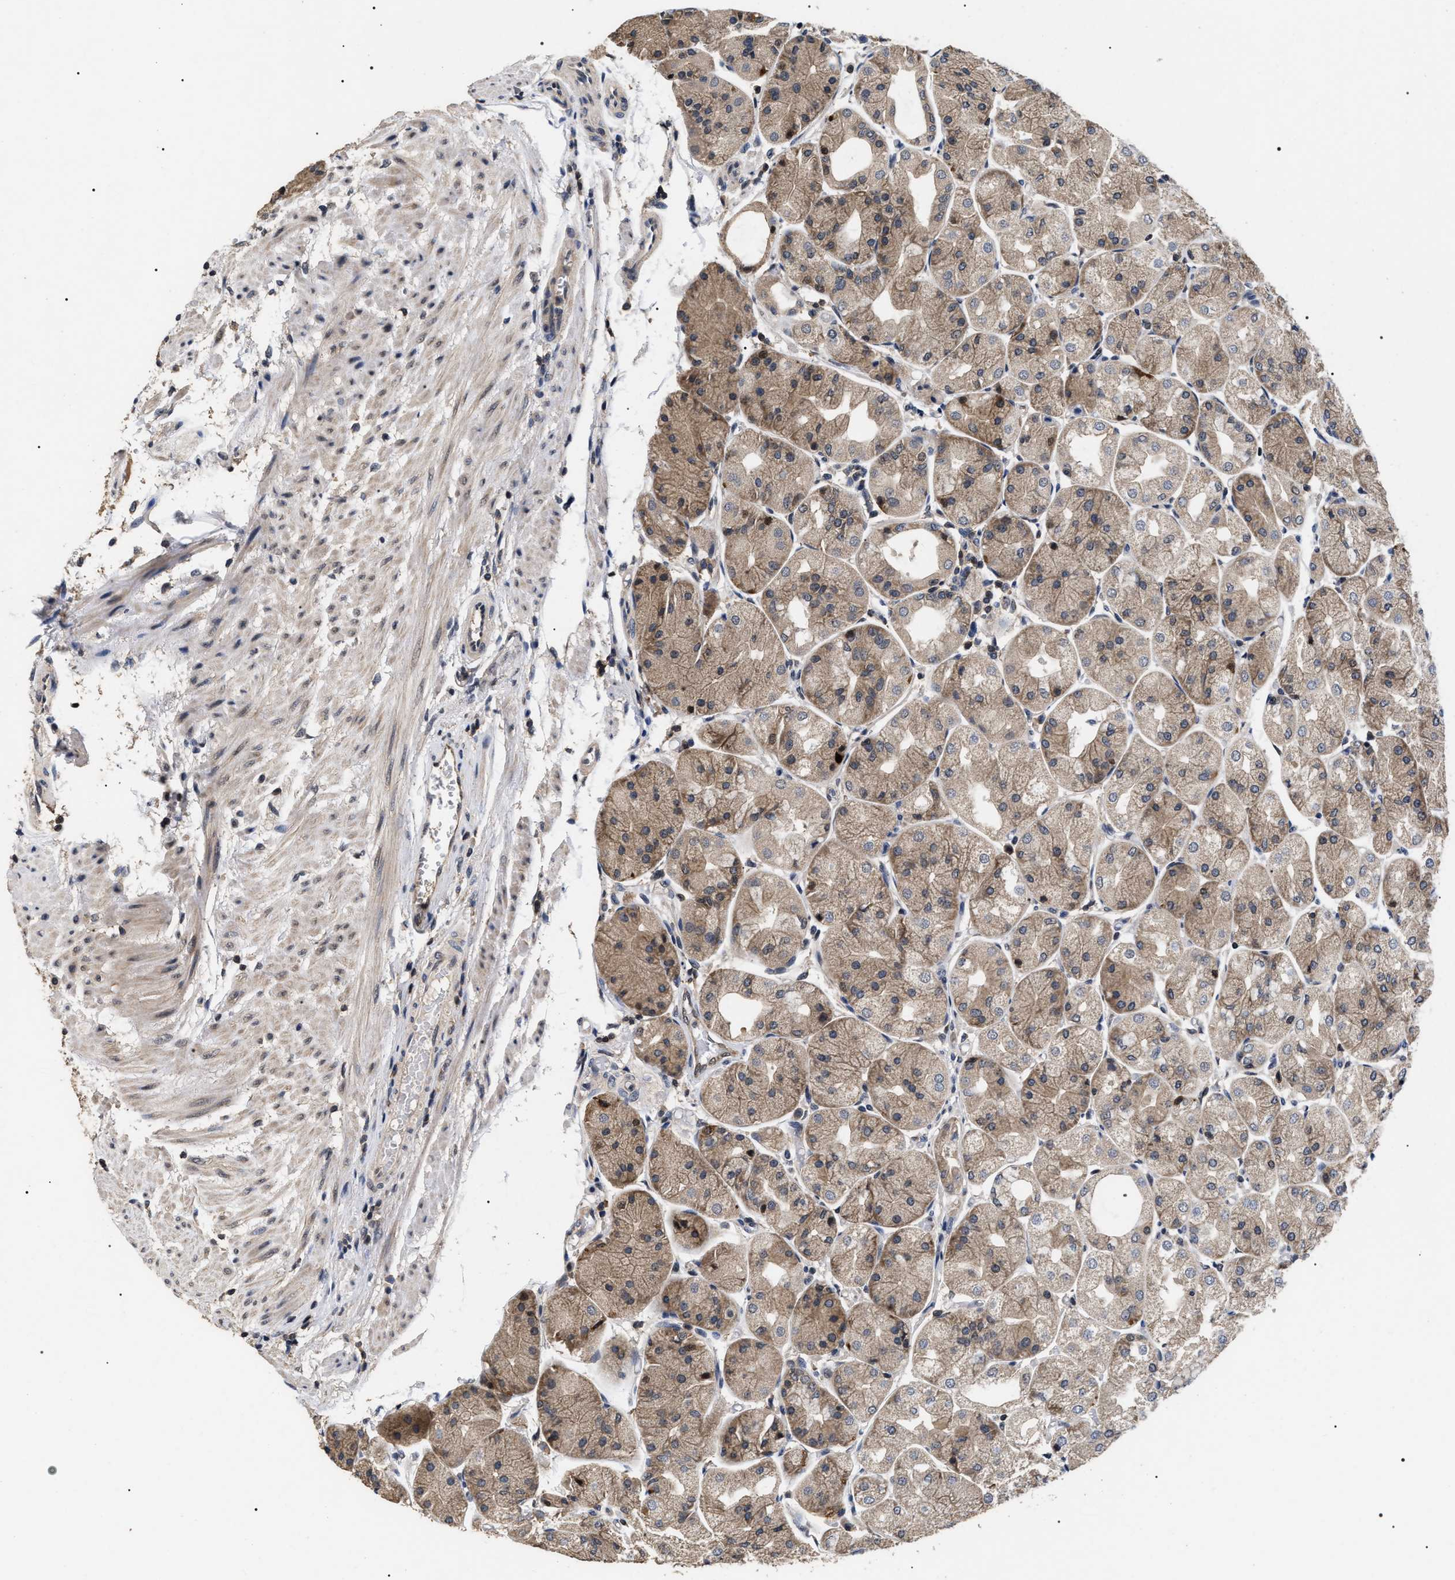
{"staining": {"intensity": "moderate", "quantity": ">75%", "location": "cytoplasmic/membranous"}, "tissue": "stomach", "cell_type": "Glandular cells", "image_type": "normal", "snomed": [{"axis": "morphology", "description": "Normal tissue, NOS"}, {"axis": "topography", "description": "Stomach, upper"}], "caption": "Moderate cytoplasmic/membranous positivity is appreciated in about >75% of glandular cells in benign stomach.", "gene": "UPF3A", "patient": {"sex": "male", "age": 72}}